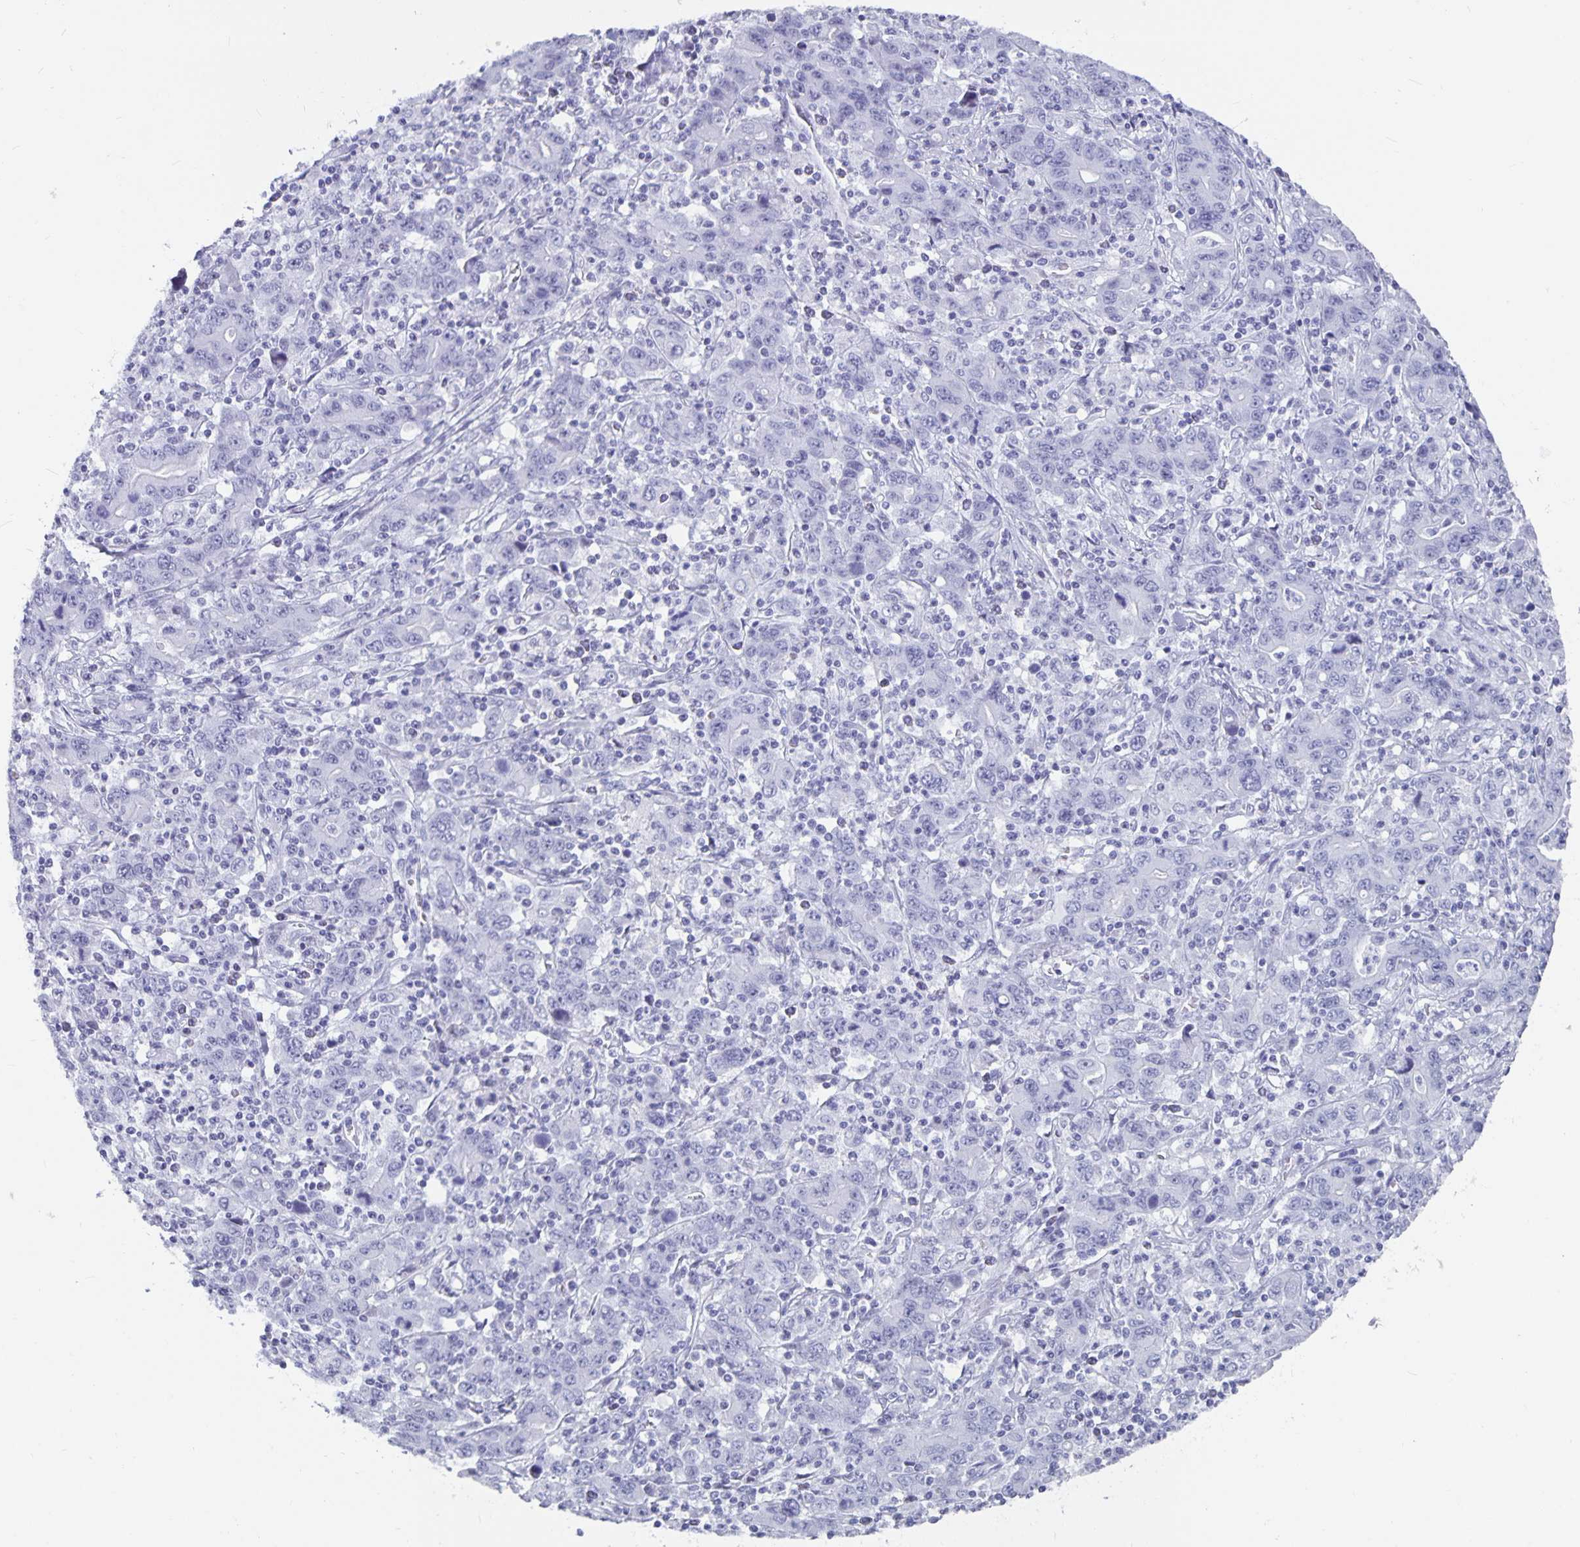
{"staining": {"intensity": "negative", "quantity": "none", "location": "none"}, "tissue": "stomach cancer", "cell_type": "Tumor cells", "image_type": "cancer", "snomed": [{"axis": "morphology", "description": "Adenocarcinoma, NOS"}, {"axis": "topography", "description": "Stomach, upper"}], "caption": "Tumor cells show no significant expression in stomach adenocarcinoma.", "gene": "OLIG2", "patient": {"sex": "male", "age": 69}}